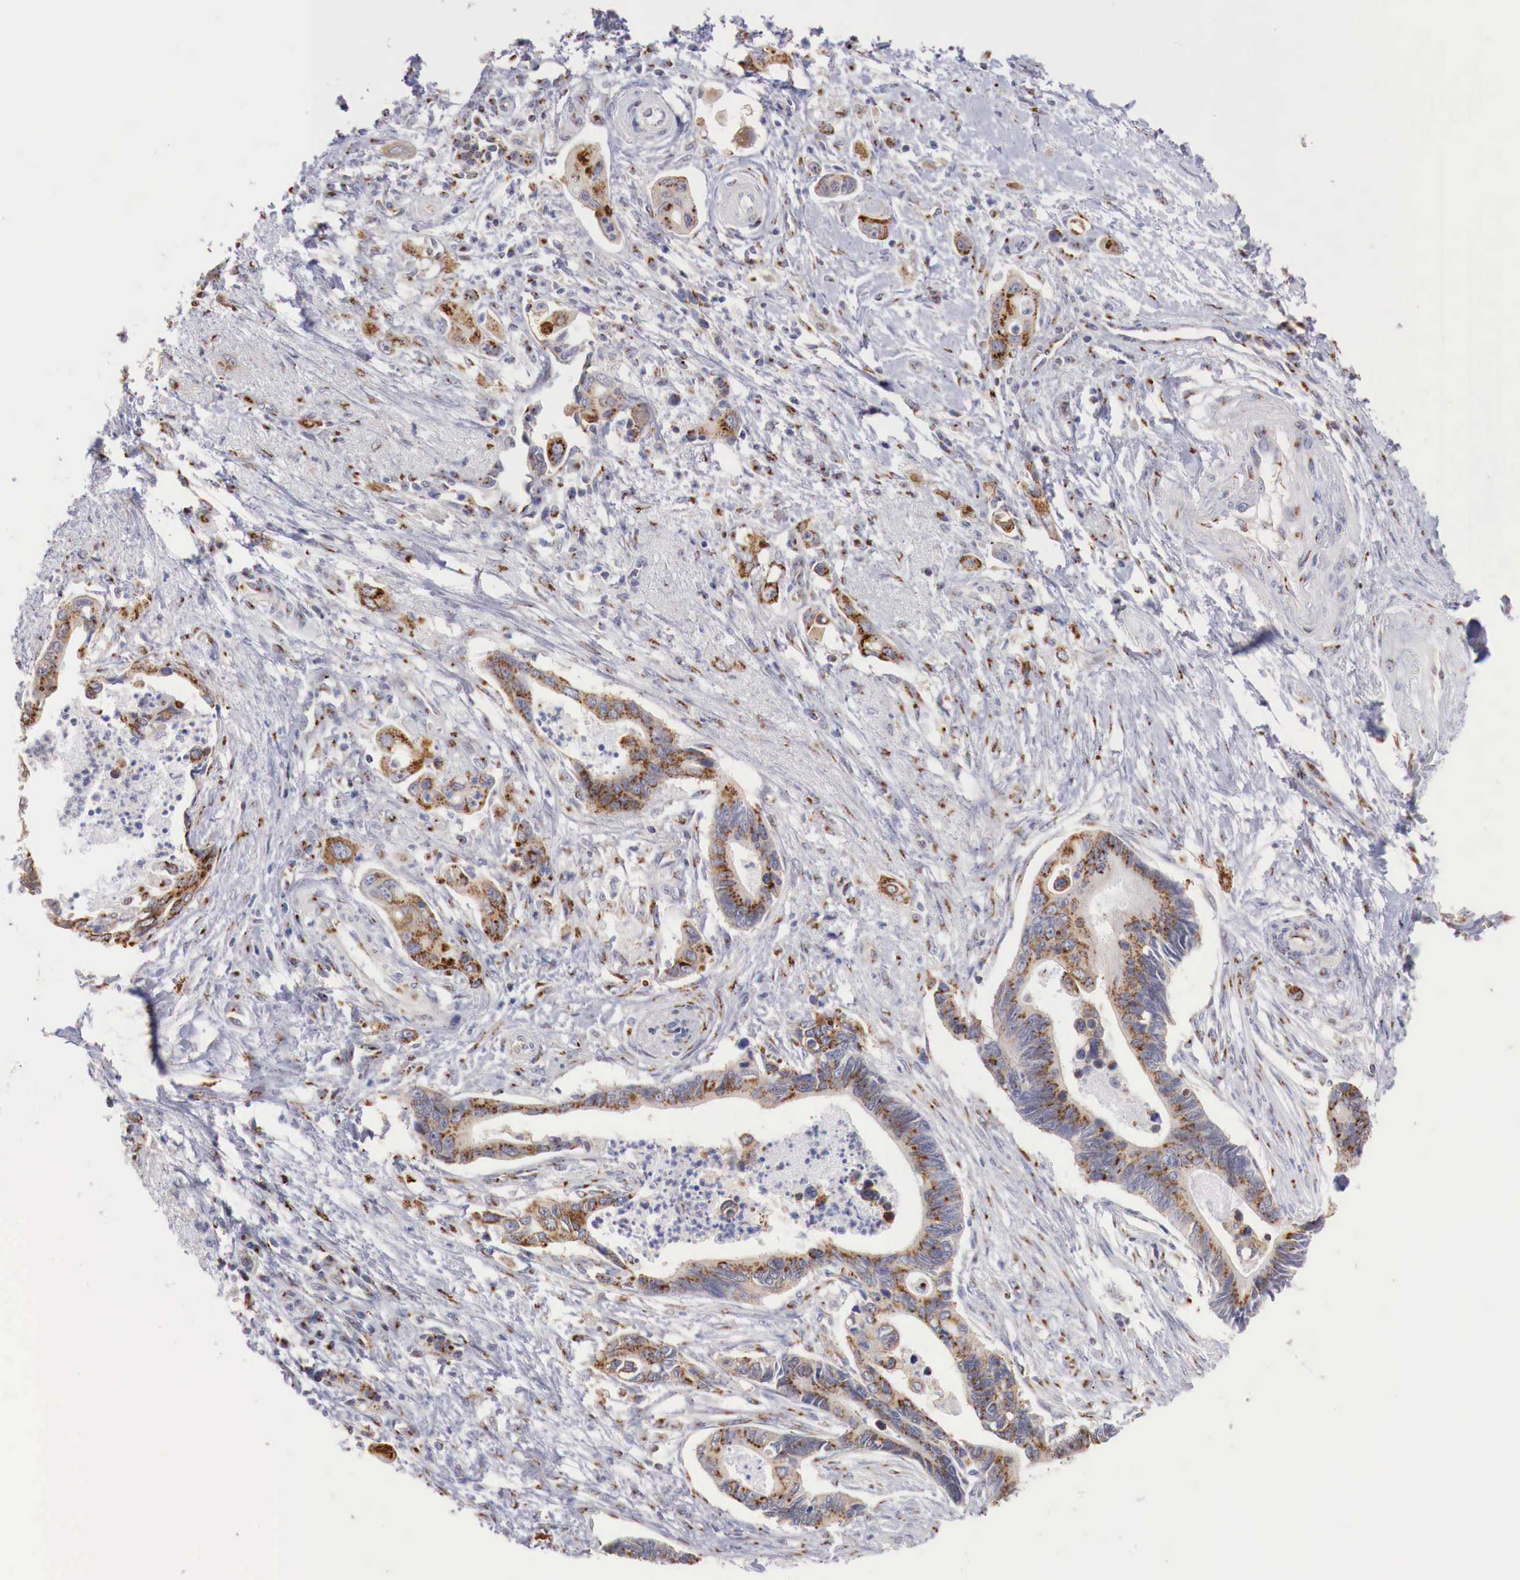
{"staining": {"intensity": "moderate", "quantity": ">75%", "location": "cytoplasmic/membranous"}, "tissue": "pancreatic cancer", "cell_type": "Tumor cells", "image_type": "cancer", "snomed": [{"axis": "morphology", "description": "Adenocarcinoma, NOS"}, {"axis": "topography", "description": "Pancreas"}], "caption": "A brown stain labels moderate cytoplasmic/membranous positivity of a protein in pancreatic cancer tumor cells. Using DAB (brown) and hematoxylin (blue) stains, captured at high magnification using brightfield microscopy.", "gene": "SYAP1", "patient": {"sex": "female", "age": 70}}